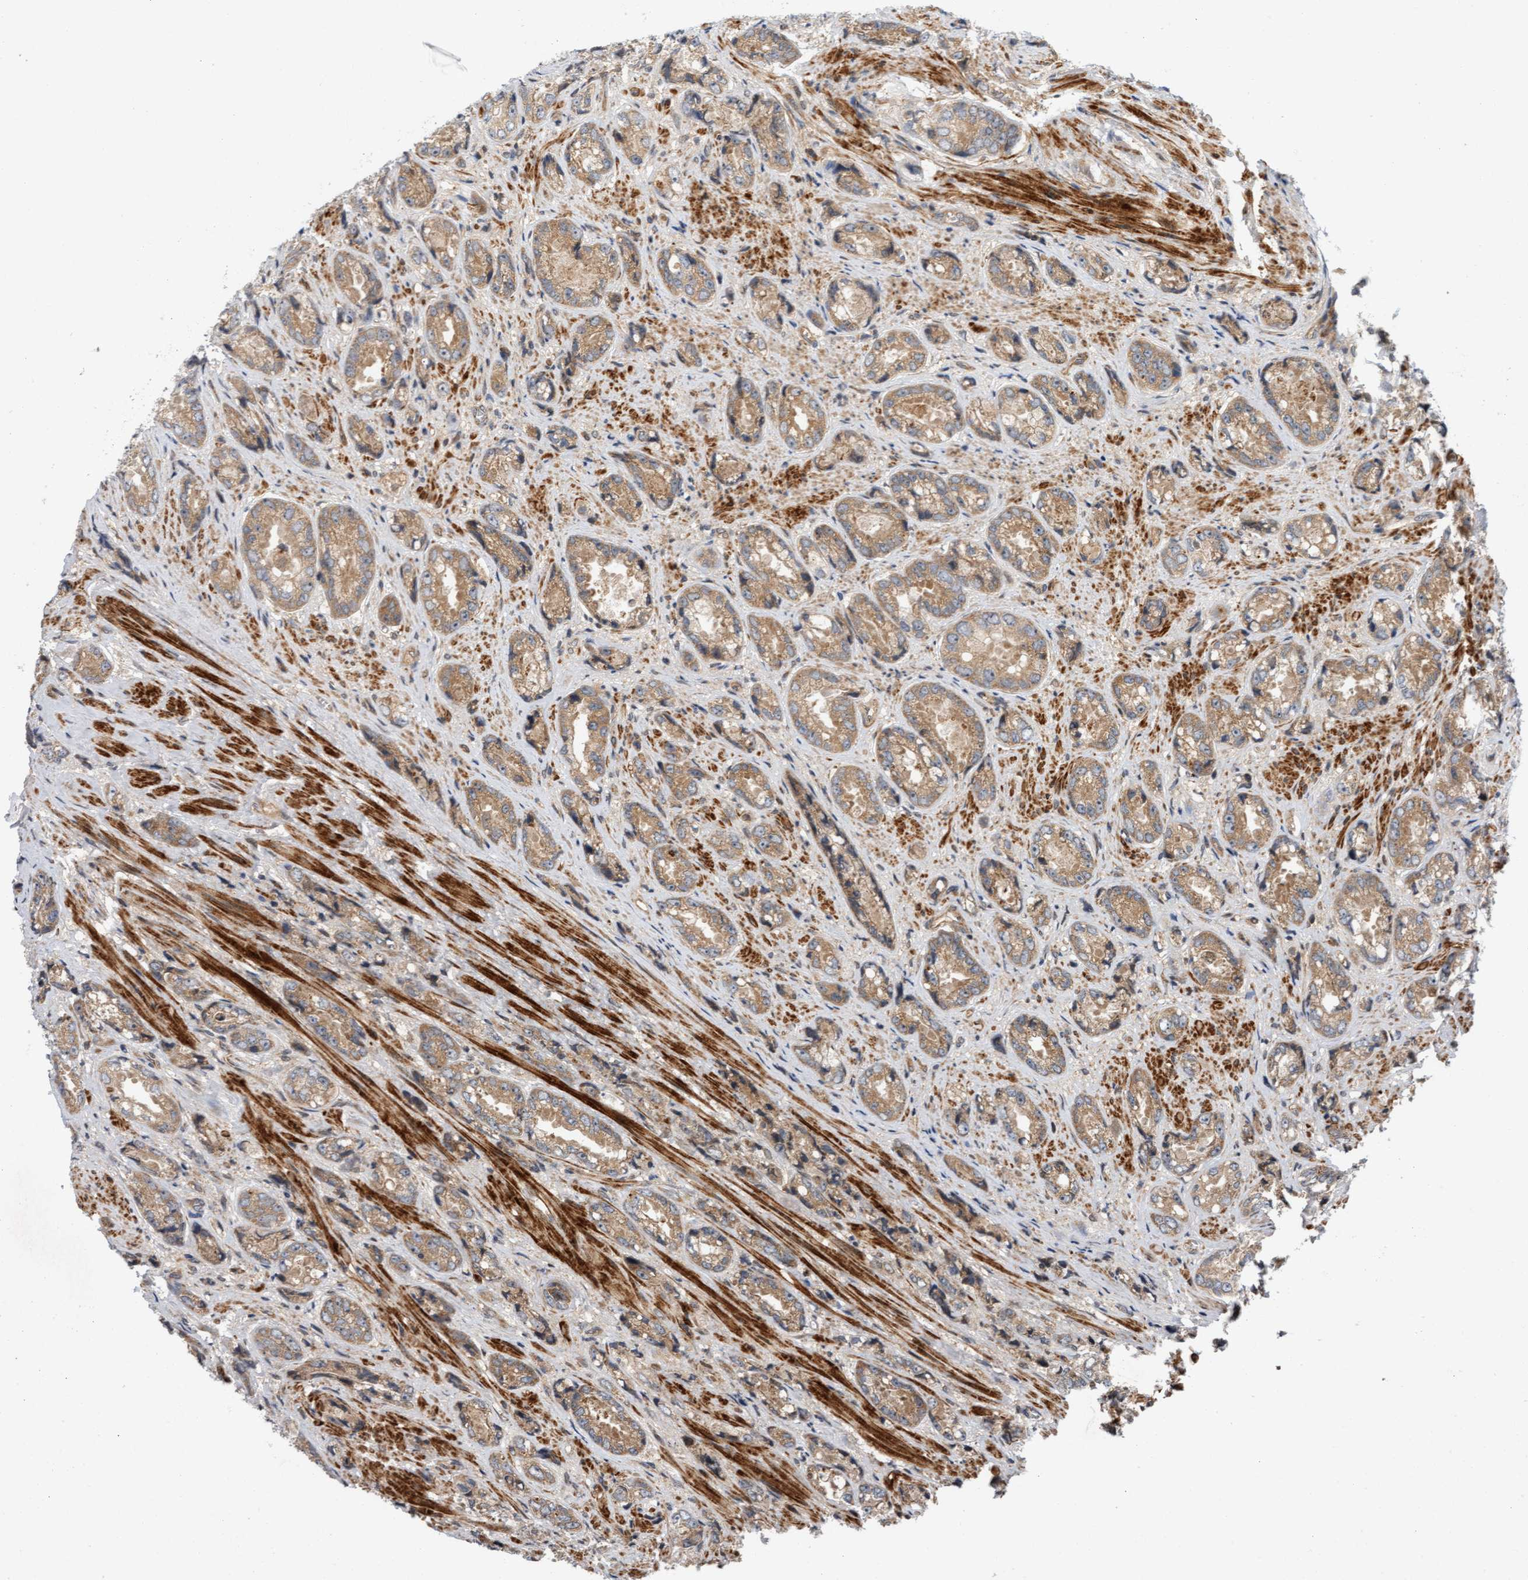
{"staining": {"intensity": "moderate", "quantity": ">75%", "location": "cytoplasmic/membranous"}, "tissue": "prostate cancer", "cell_type": "Tumor cells", "image_type": "cancer", "snomed": [{"axis": "morphology", "description": "Adenocarcinoma, High grade"}, {"axis": "topography", "description": "Prostate"}], "caption": "Moderate cytoplasmic/membranous protein positivity is appreciated in about >75% of tumor cells in prostate cancer.", "gene": "BAHCC1", "patient": {"sex": "male", "age": 61}}